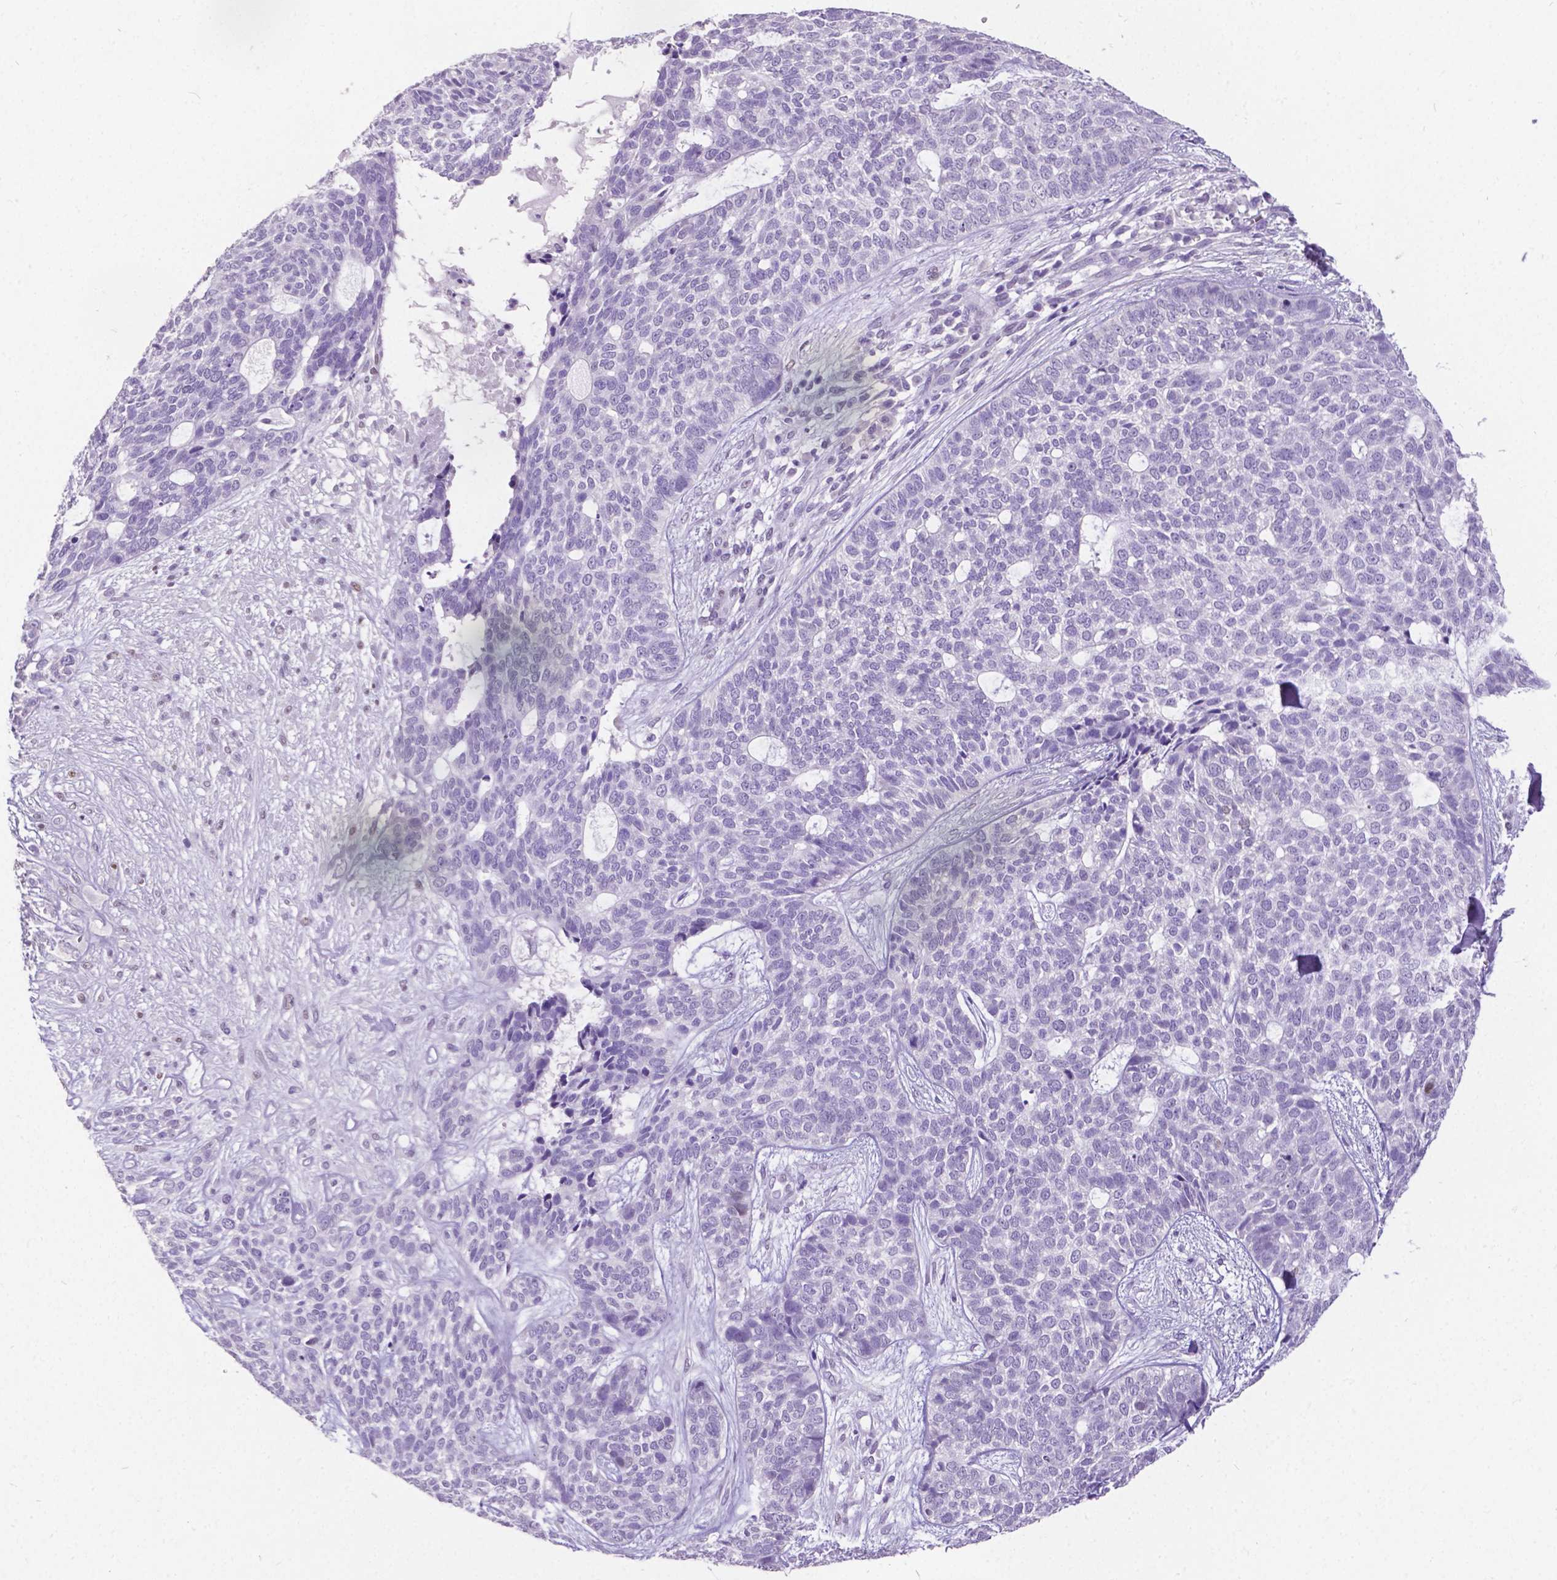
{"staining": {"intensity": "negative", "quantity": "none", "location": "none"}, "tissue": "skin cancer", "cell_type": "Tumor cells", "image_type": "cancer", "snomed": [{"axis": "morphology", "description": "Basal cell carcinoma"}, {"axis": "topography", "description": "Skin"}], "caption": "The histopathology image demonstrates no significant expression in tumor cells of skin cancer (basal cell carcinoma). (DAB IHC visualized using brightfield microscopy, high magnification).", "gene": "SATB2", "patient": {"sex": "female", "age": 69}}